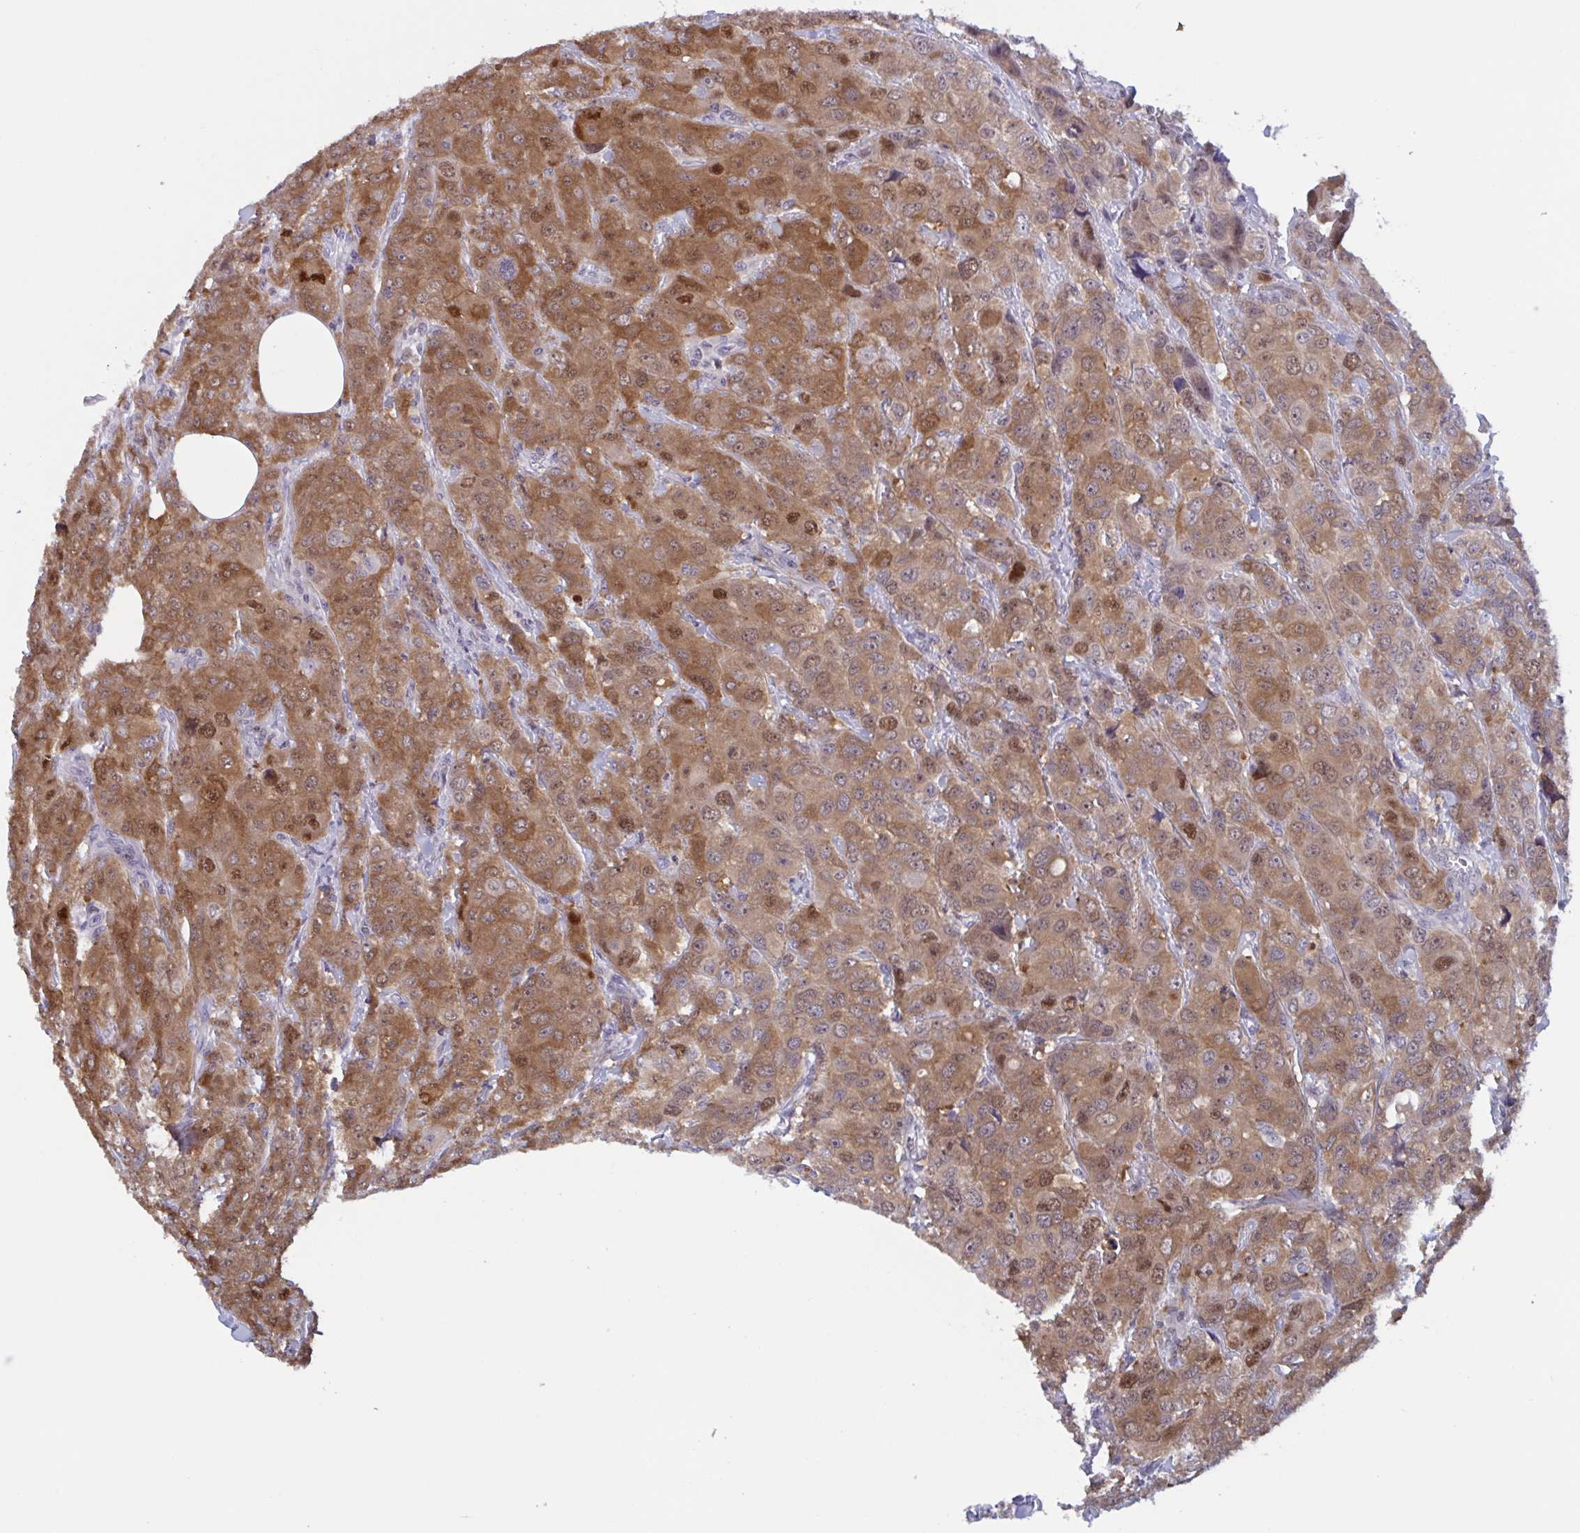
{"staining": {"intensity": "moderate", "quantity": ">75%", "location": "cytoplasmic/membranous,nuclear"}, "tissue": "breast cancer", "cell_type": "Tumor cells", "image_type": "cancer", "snomed": [{"axis": "morphology", "description": "Duct carcinoma"}, {"axis": "topography", "description": "Breast"}], "caption": "The immunohistochemical stain highlights moderate cytoplasmic/membranous and nuclear expression in tumor cells of invasive ductal carcinoma (breast) tissue. (DAB IHC with brightfield microscopy, high magnification).", "gene": "SNX11", "patient": {"sex": "female", "age": 43}}